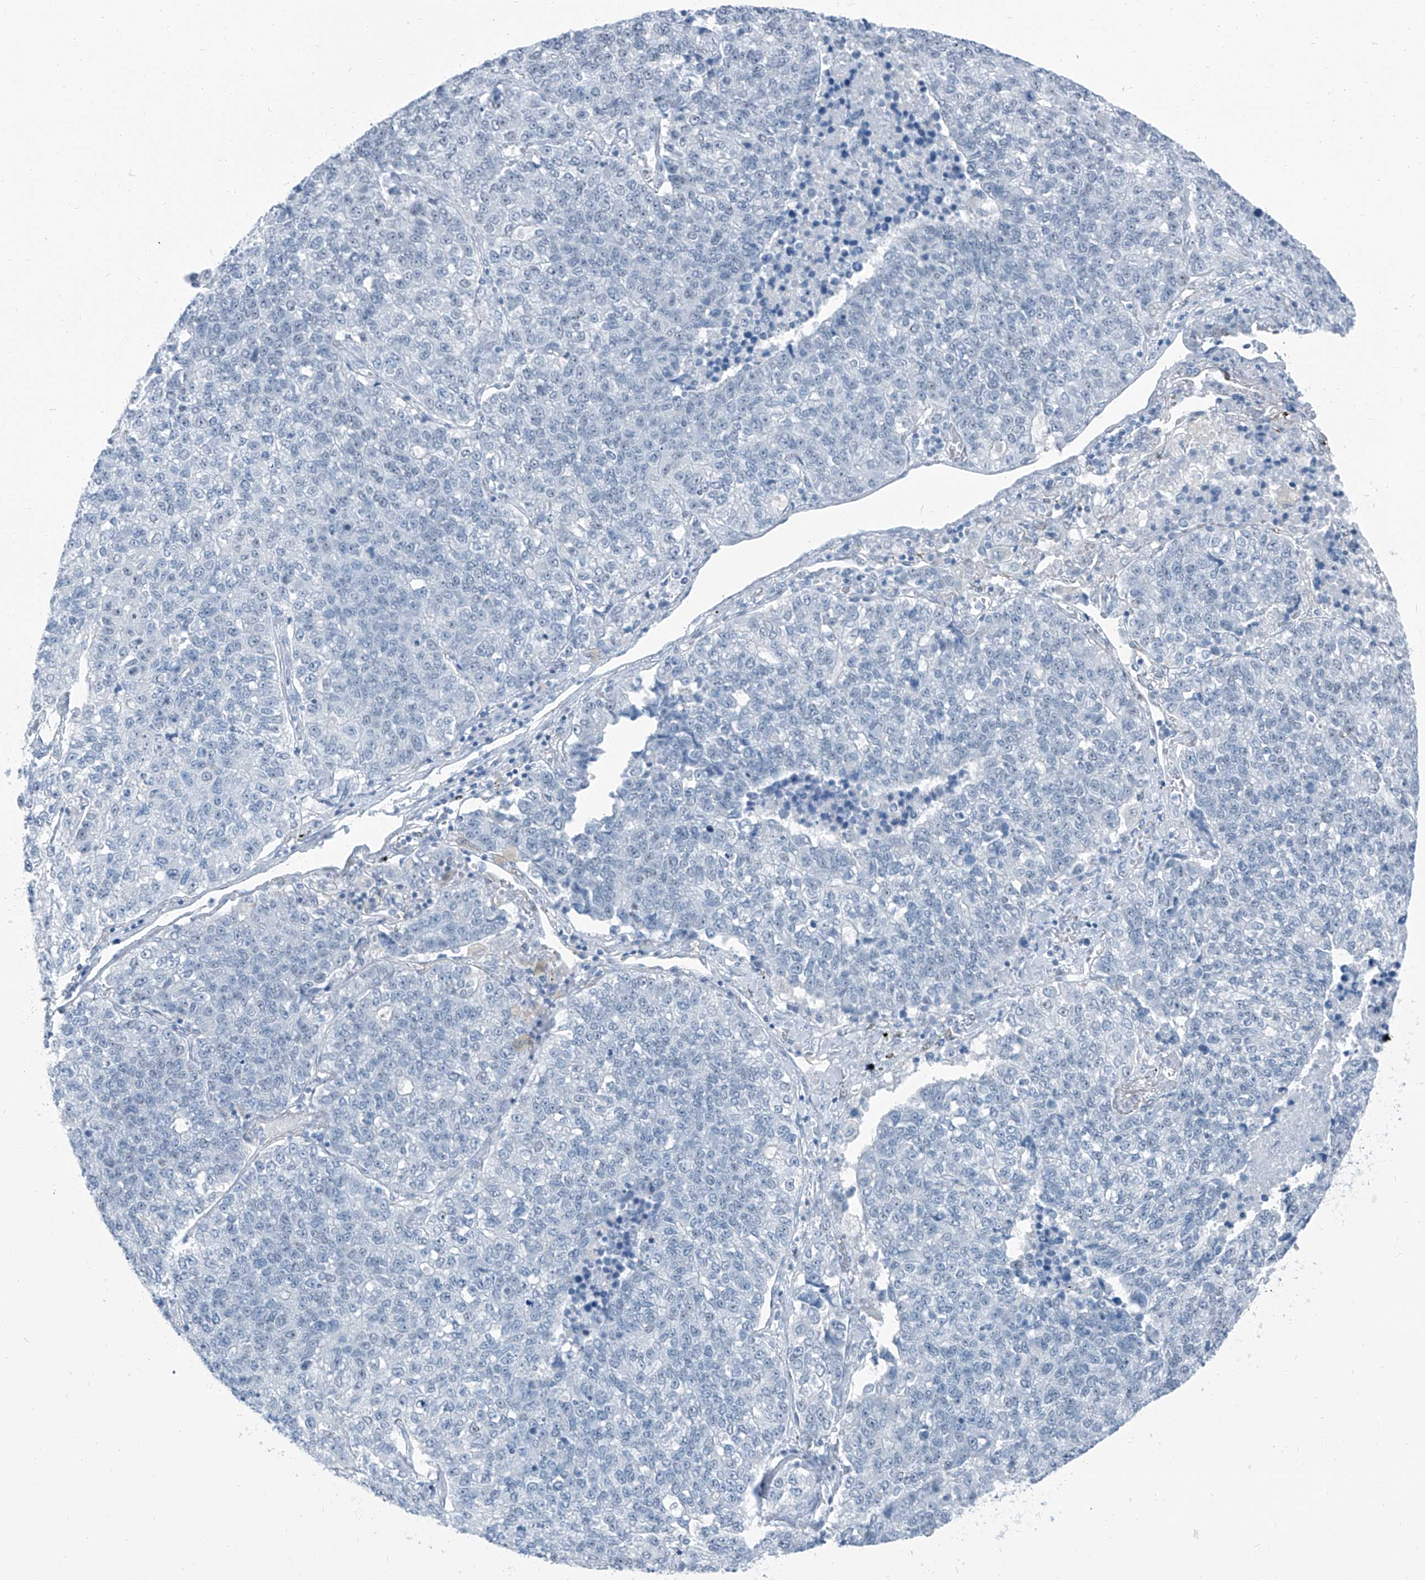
{"staining": {"intensity": "negative", "quantity": "none", "location": "none"}, "tissue": "lung cancer", "cell_type": "Tumor cells", "image_type": "cancer", "snomed": [{"axis": "morphology", "description": "Adenocarcinoma, NOS"}, {"axis": "topography", "description": "Lung"}], "caption": "Tumor cells are negative for protein expression in human lung cancer.", "gene": "RGN", "patient": {"sex": "male", "age": 49}}